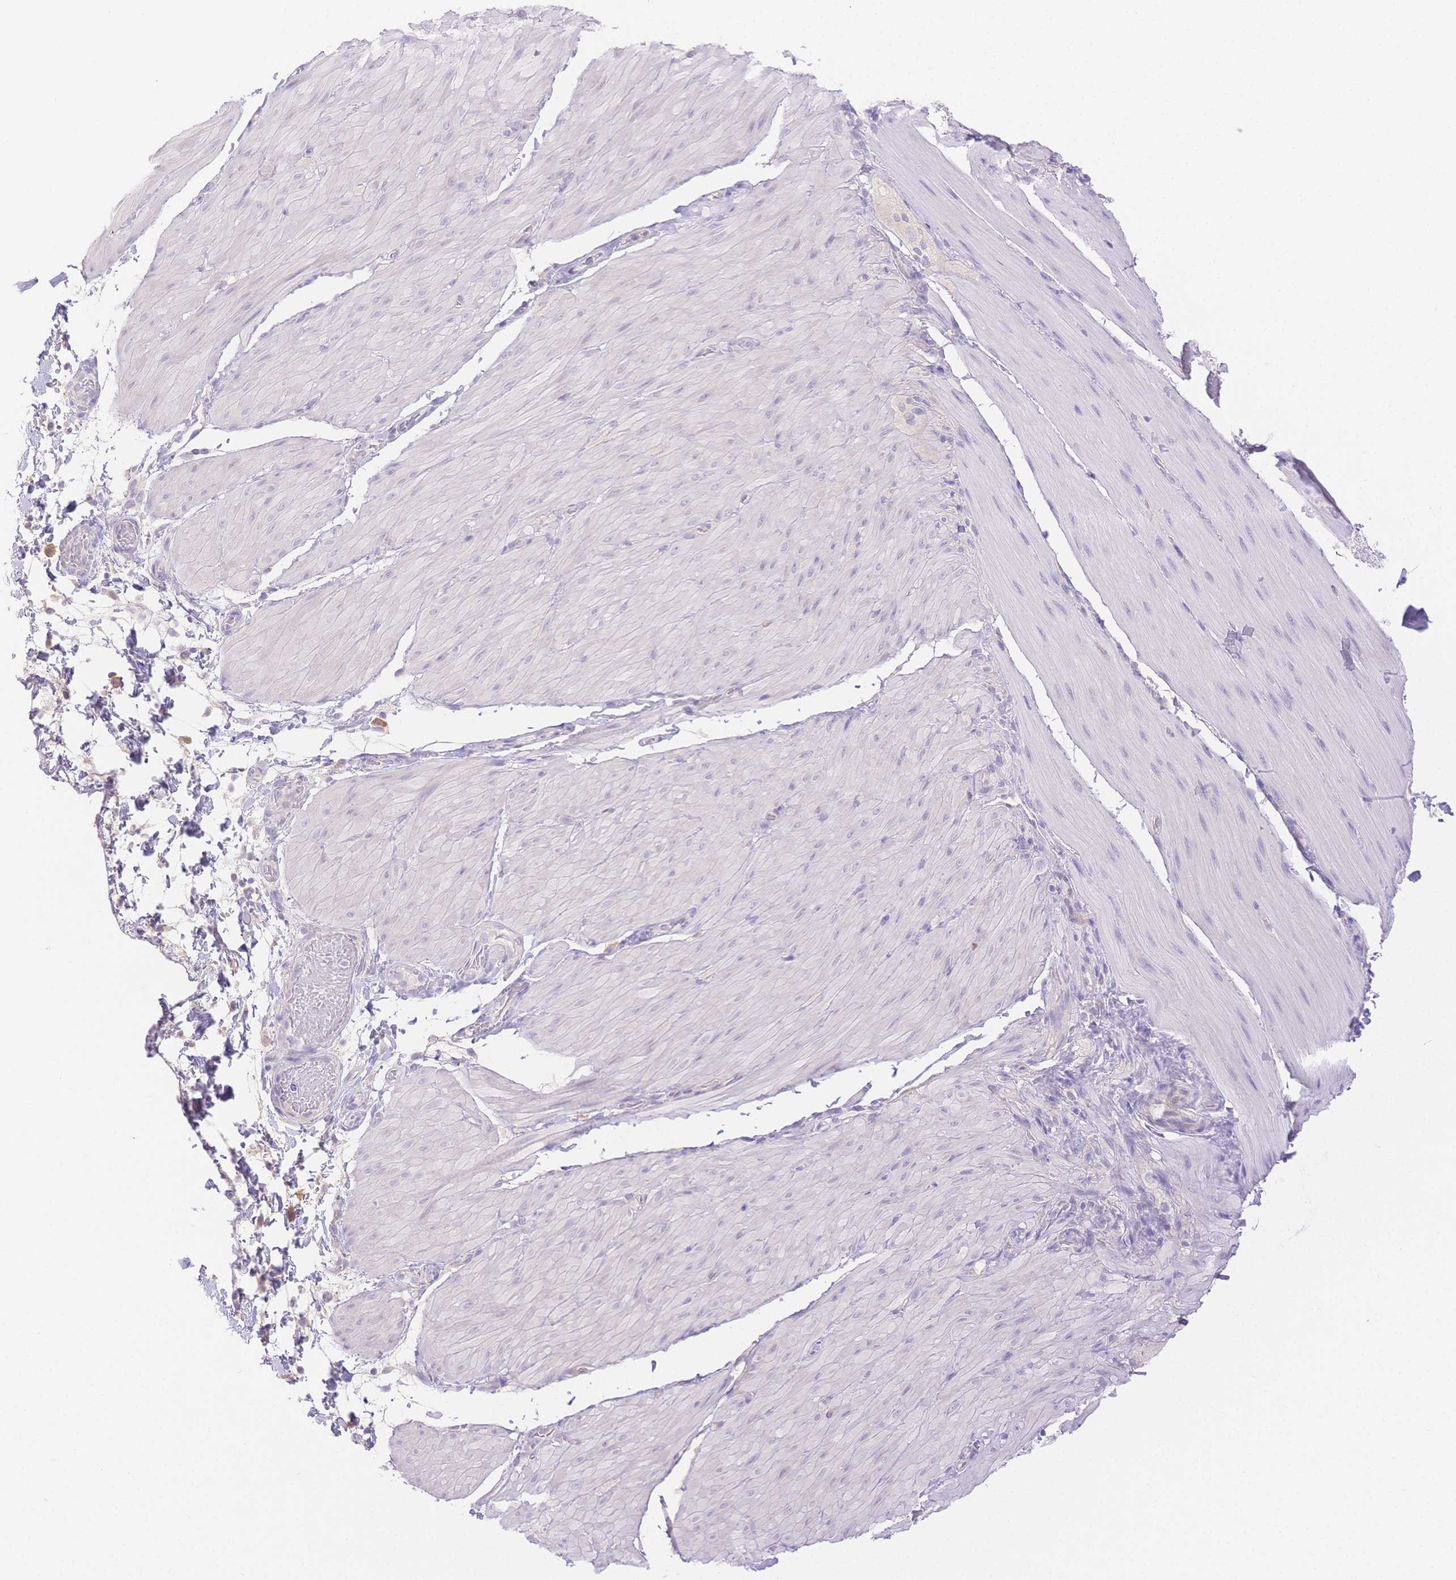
{"staining": {"intensity": "negative", "quantity": "none", "location": "none"}, "tissue": "smooth muscle", "cell_type": "Smooth muscle cells", "image_type": "normal", "snomed": [{"axis": "morphology", "description": "Normal tissue, NOS"}, {"axis": "topography", "description": "Smooth muscle"}, {"axis": "topography", "description": "Colon"}], "caption": "Photomicrograph shows no protein expression in smooth muscle cells of normal smooth muscle.", "gene": "WDR54", "patient": {"sex": "male", "age": 73}}